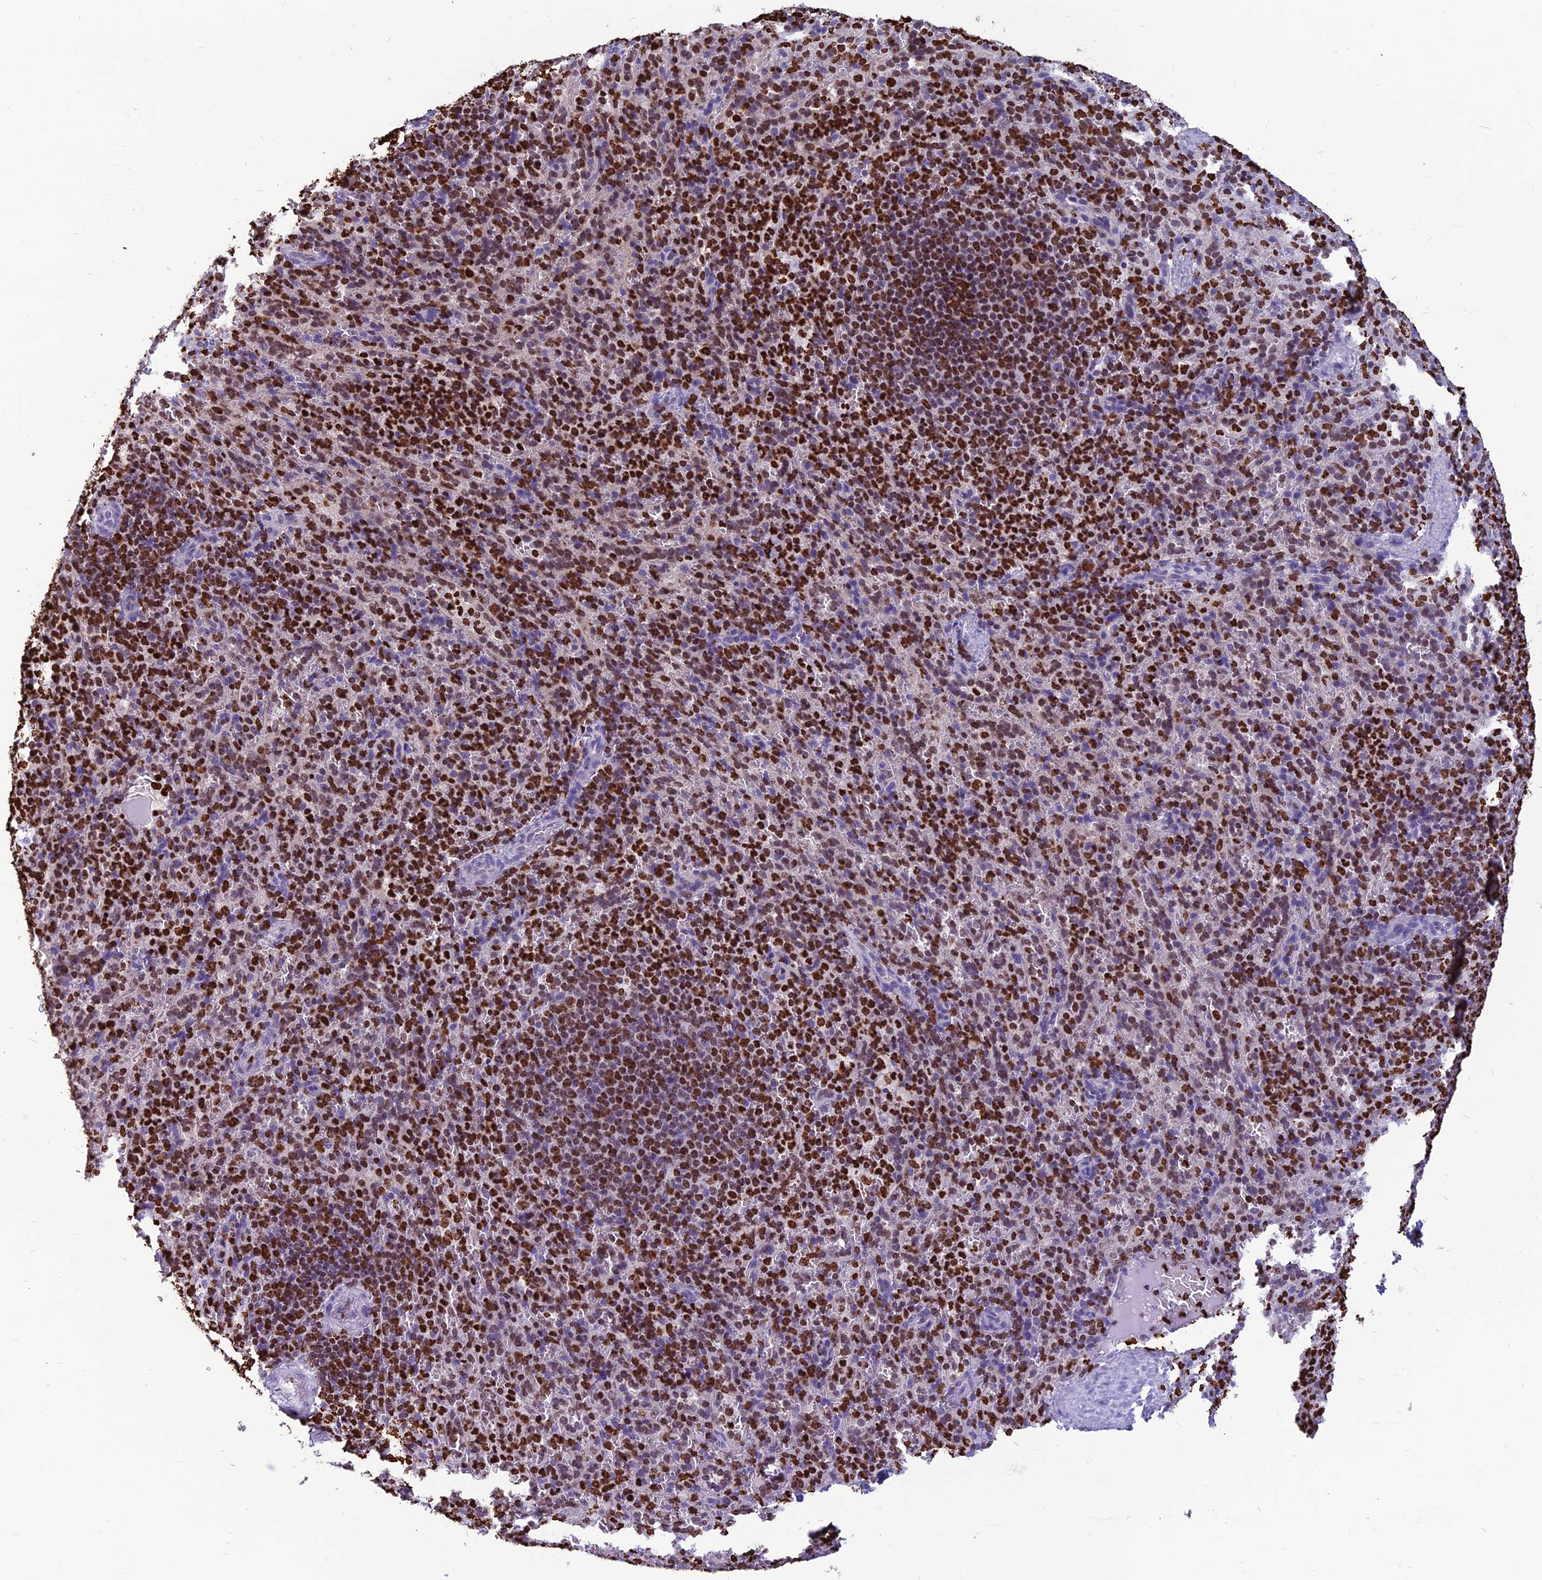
{"staining": {"intensity": "strong", "quantity": ">75%", "location": "nuclear"}, "tissue": "spleen", "cell_type": "Cells in red pulp", "image_type": "normal", "snomed": [{"axis": "morphology", "description": "Normal tissue, NOS"}, {"axis": "topography", "description": "Spleen"}], "caption": "Protein staining by immunohistochemistry (IHC) displays strong nuclear expression in approximately >75% of cells in red pulp in normal spleen. The protein is stained brown, and the nuclei are stained in blue (DAB IHC with brightfield microscopy, high magnification).", "gene": "AKAP17A", "patient": {"sex": "female", "age": 21}}